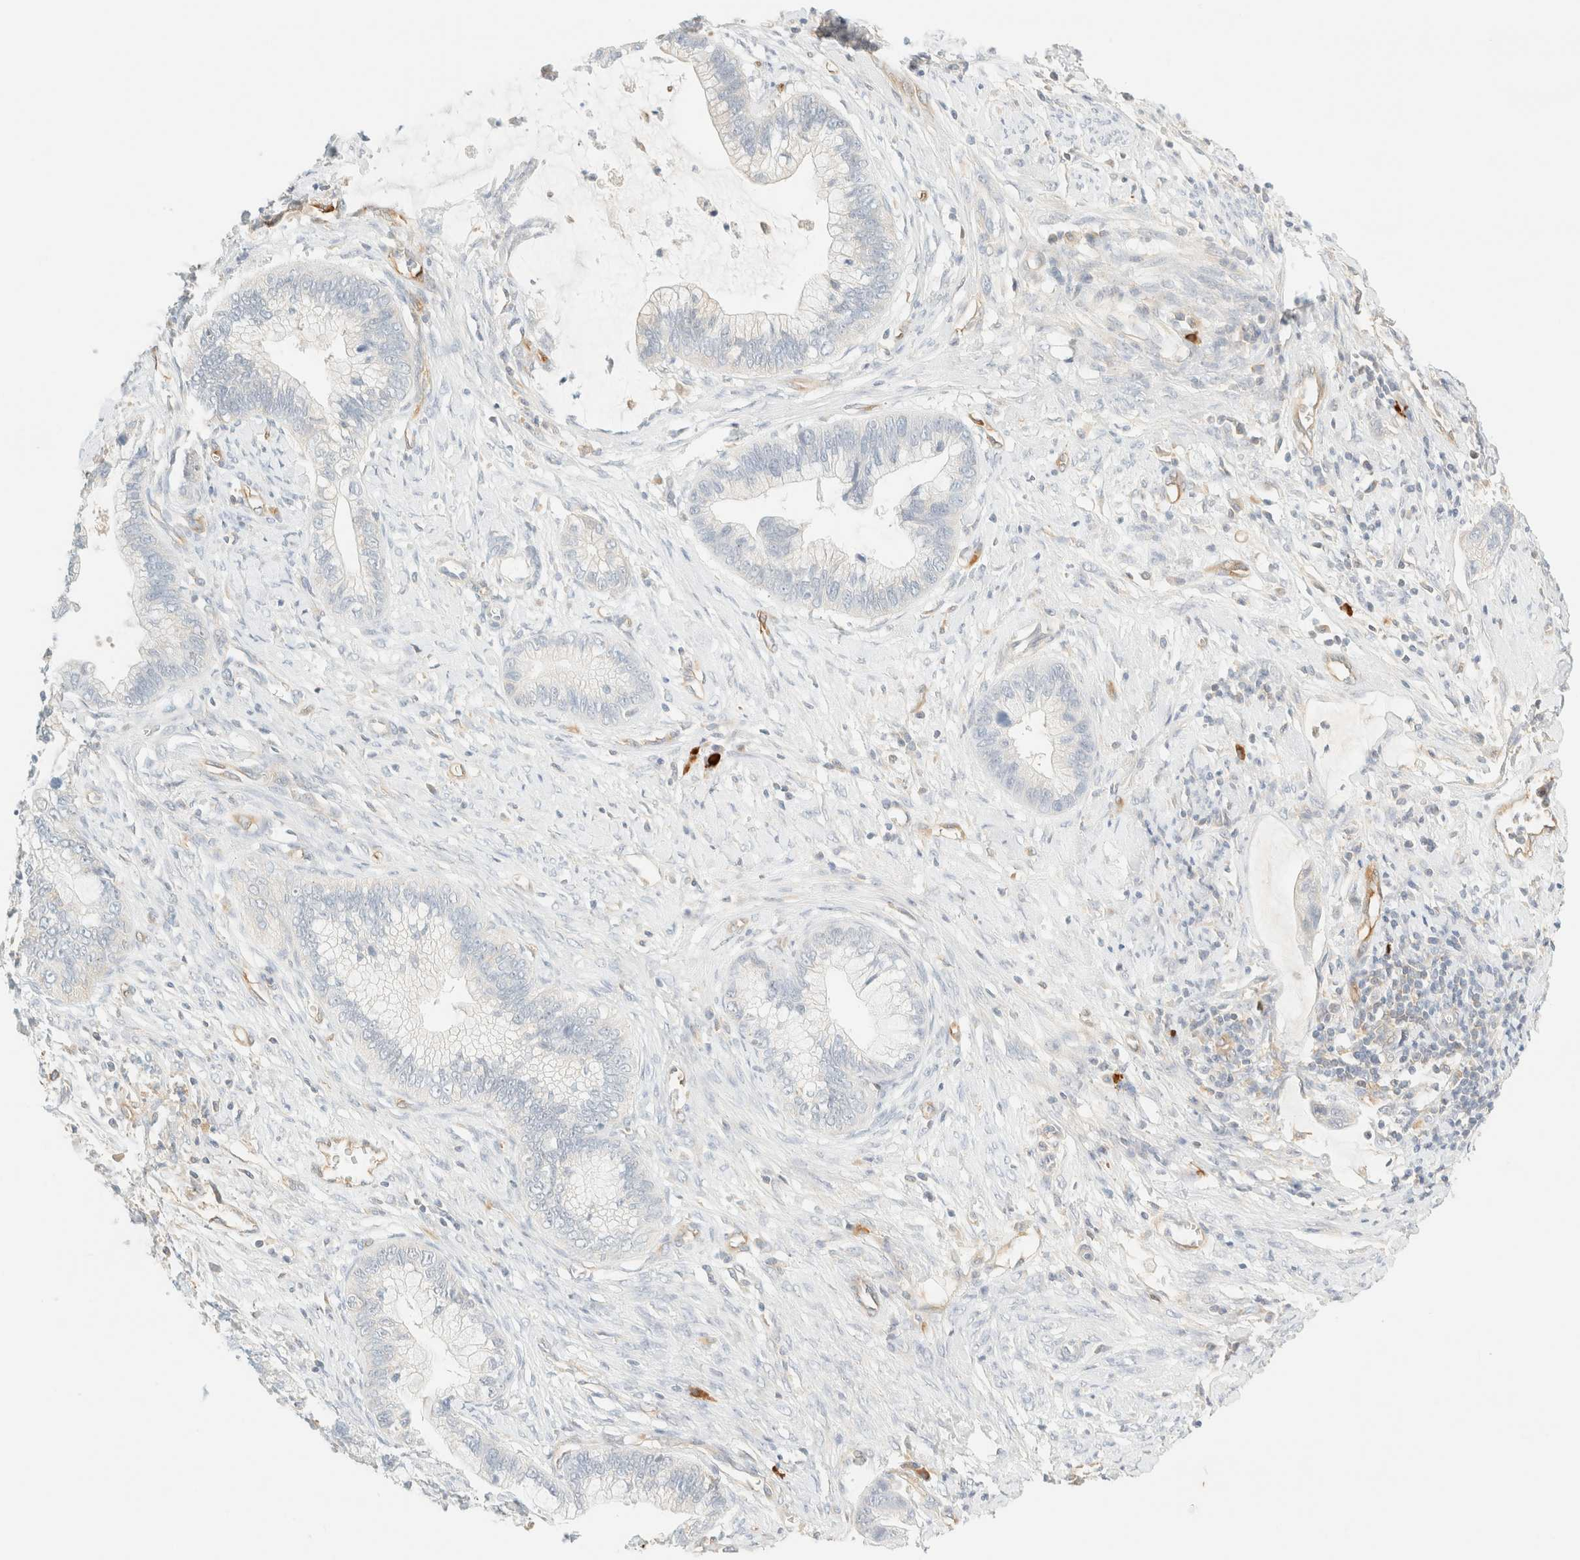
{"staining": {"intensity": "negative", "quantity": "none", "location": "none"}, "tissue": "cervical cancer", "cell_type": "Tumor cells", "image_type": "cancer", "snomed": [{"axis": "morphology", "description": "Adenocarcinoma, NOS"}, {"axis": "topography", "description": "Cervix"}], "caption": "A photomicrograph of cervical cancer stained for a protein displays no brown staining in tumor cells. Brightfield microscopy of immunohistochemistry (IHC) stained with DAB (3,3'-diaminobenzidine) (brown) and hematoxylin (blue), captured at high magnification.", "gene": "FHOD1", "patient": {"sex": "female", "age": 44}}